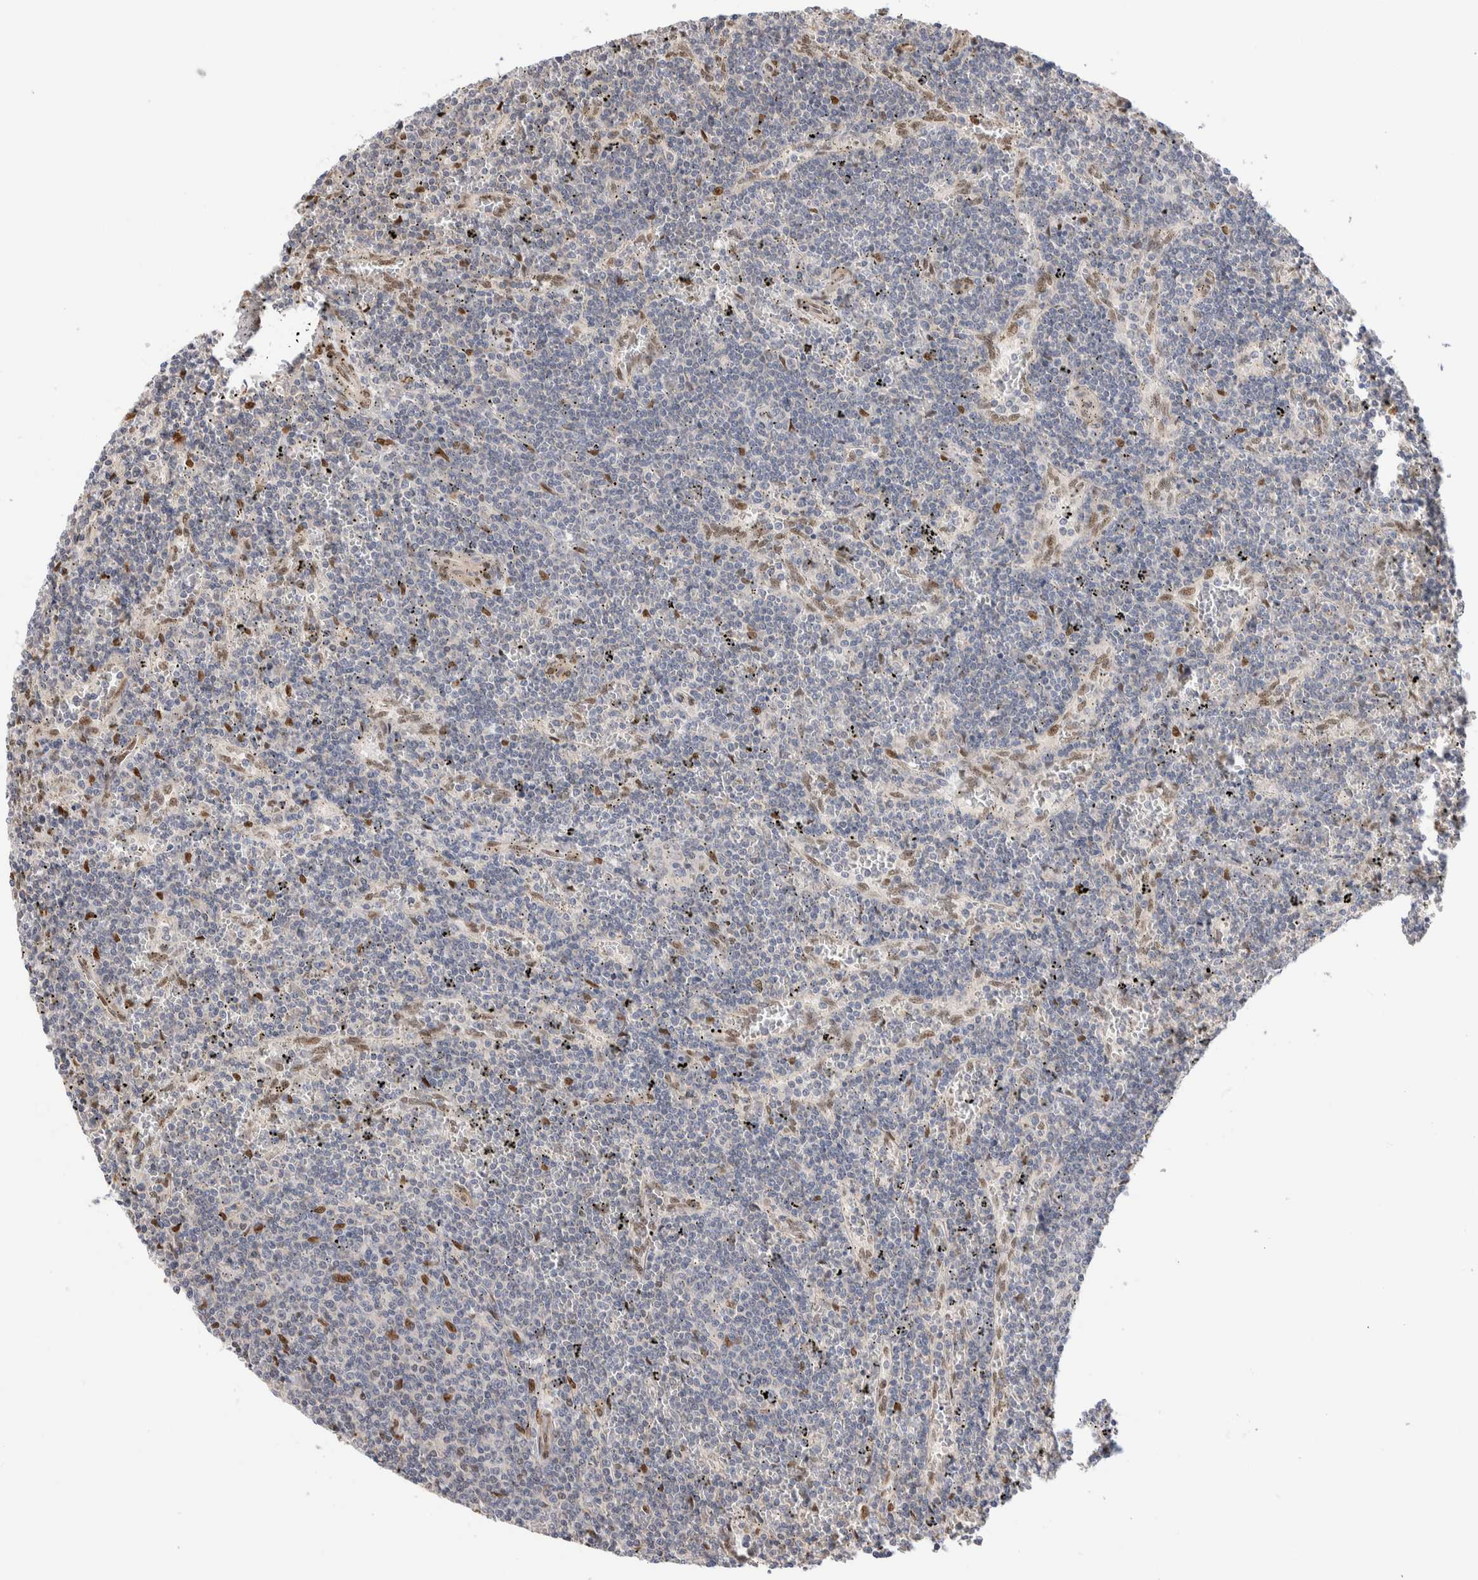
{"staining": {"intensity": "negative", "quantity": "none", "location": "none"}, "tissue": "lymphoma", "cell_type": "Tumor cells", "image_type": "cancer", "snomed": [{"axis": "morphology", "description": "Malignant lymphoma, non-Hodgkin's type, Low grade"}, {"axis": "topography", "description": "Spleen"}], "caption": "Tumor cells show no significant protein positivity in low-grade malignant lymphoma, non-Hodgkin's type. (DAB IHC with hematoxylin counter stain).", "gene": "NSMAF", "patient": {"sex": "female", "age": 50}}